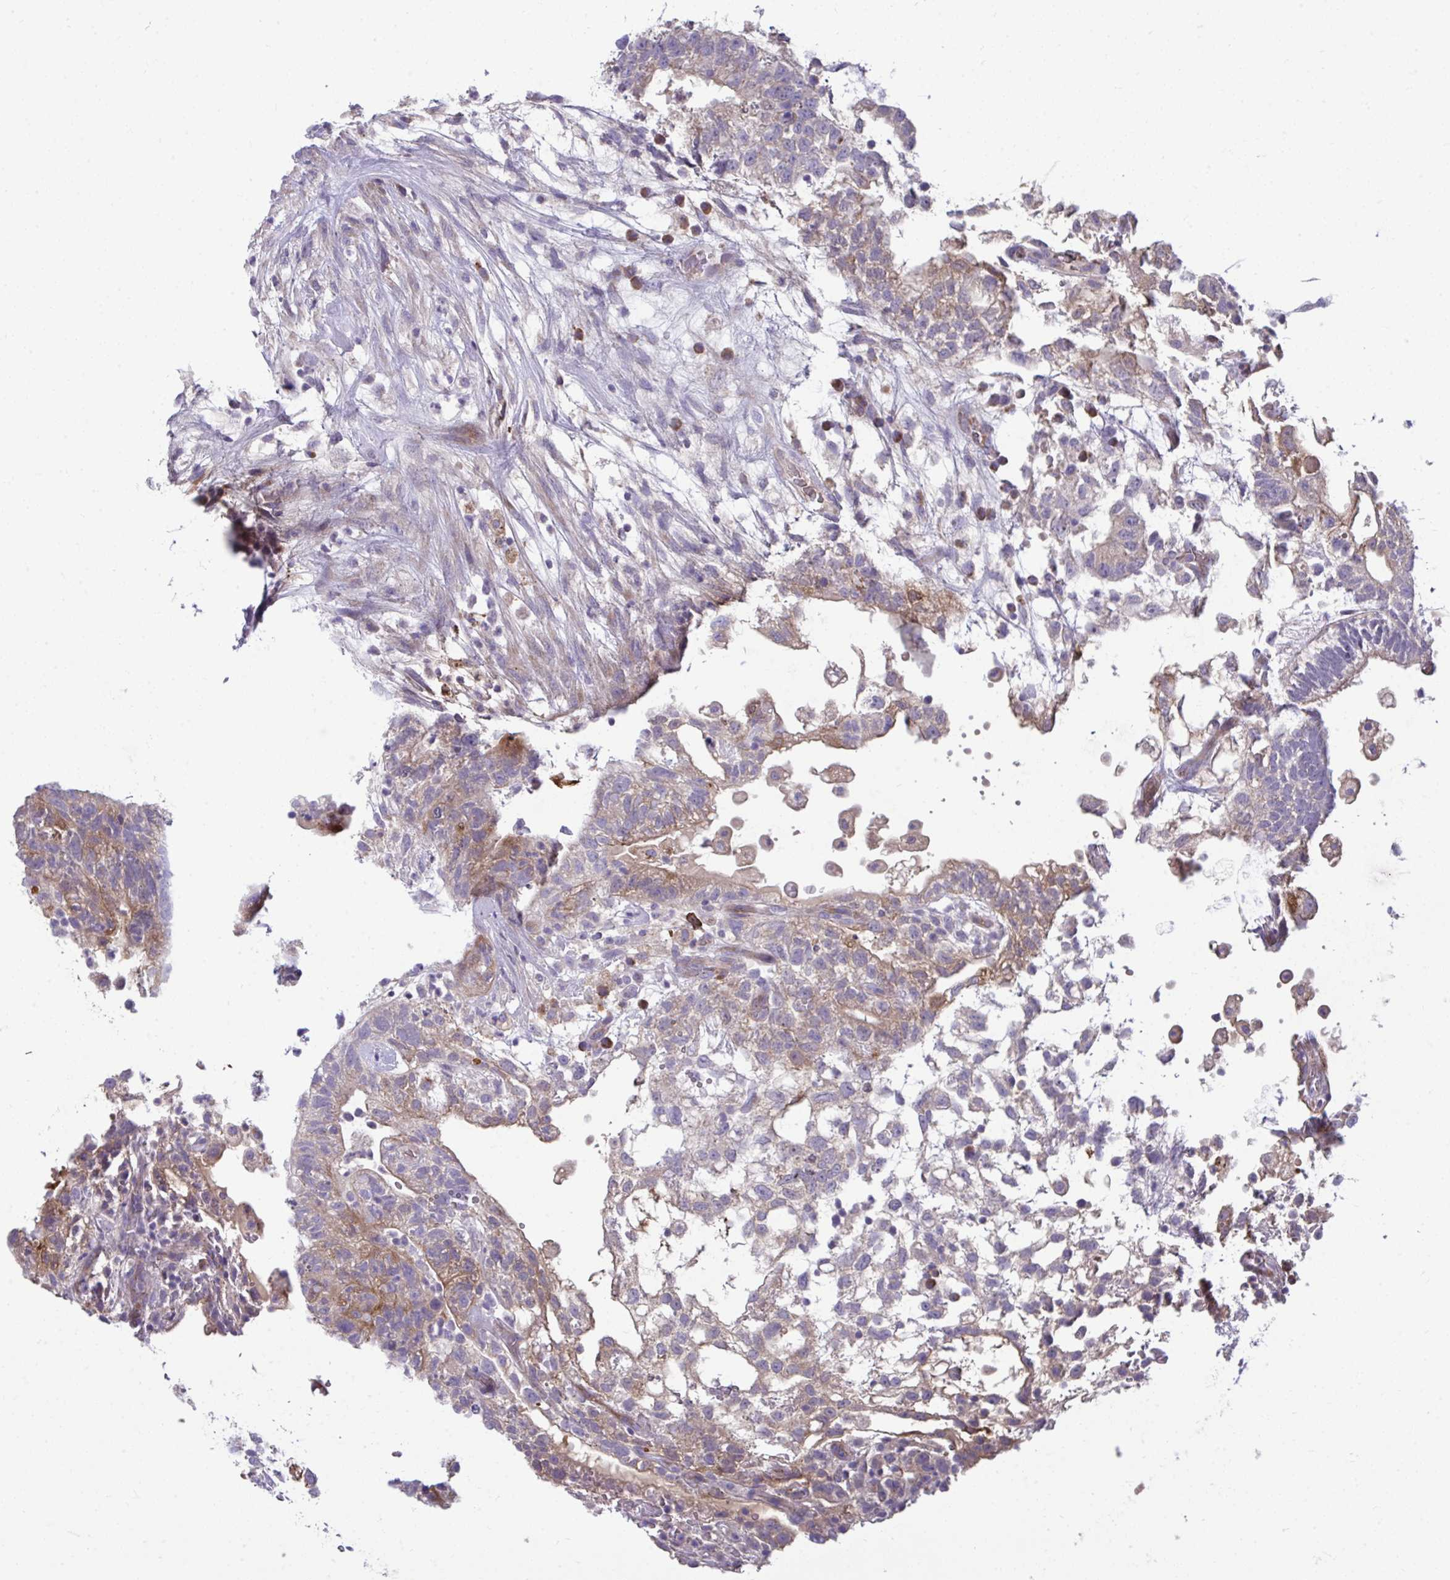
{"staining": {"intensity": "moderate", "quantity": "25%-75%", "location": "cytoplasmic/membranous"}, "tissue": "testis cancer", "cell_type": "Tumor cells", "image_type": "cancer", "snomed": [{"axis": "morphology", "description": "Normal tissue, NOS"}, {"axis": "morphology", "description": "Carcinoma, Embryonal, NOS"}, {"axis": "topography", "description": "Testis"}], "caption": "The histopathology image demonstrates a brown stain indicating the presence of a protein in the cytoplasmic/membranous of tumor cells in embryonal carcinoma (testis). The staining was performed using DAB, with brown indicating positive protein expression. Nuclei are stained blue with hematoxylin.", "gene": "PIGZ", "patient": {"sex": "male", "age": 32}}